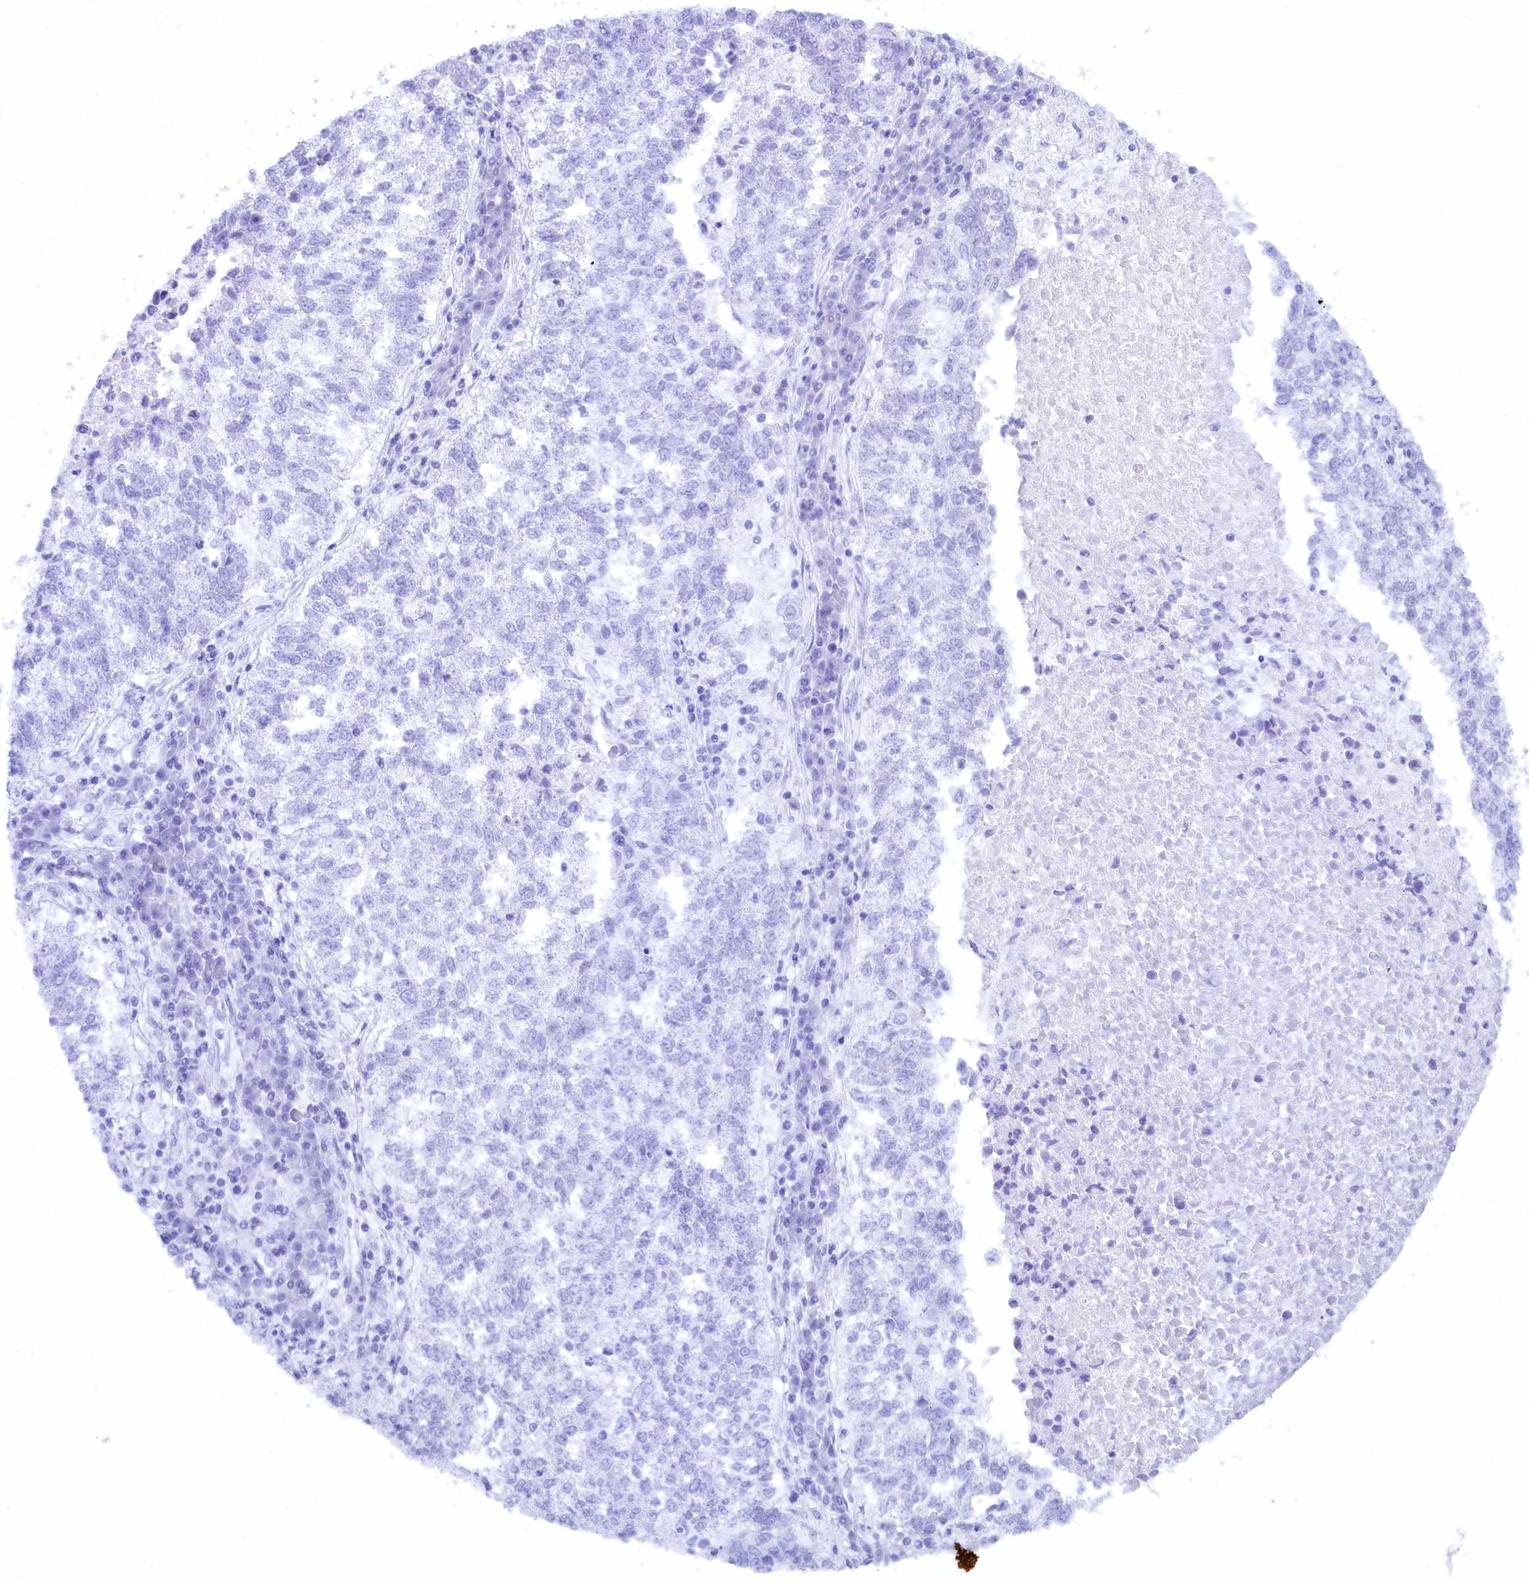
{"staining": {"intensity": "negative", "quantity": "none", "location": "none"}, "tissue": "lung cancer", "cell_type": "Tumor cells", "image_type": "cancer", "snomed": [{"axis": "morphology", "description": "Squamous cell carcinoma, NOS"}, {"axis": "topography", "description": "Lung"}], "caption": "Immunohistochemical staining of human lung cancer (squamous cell carcinoma) exhibits no significant staining in tumor cells. Nuclei are stained in blue.", "gene": "SFSWAP", "patient": {"sex": "male", "age": 73}}